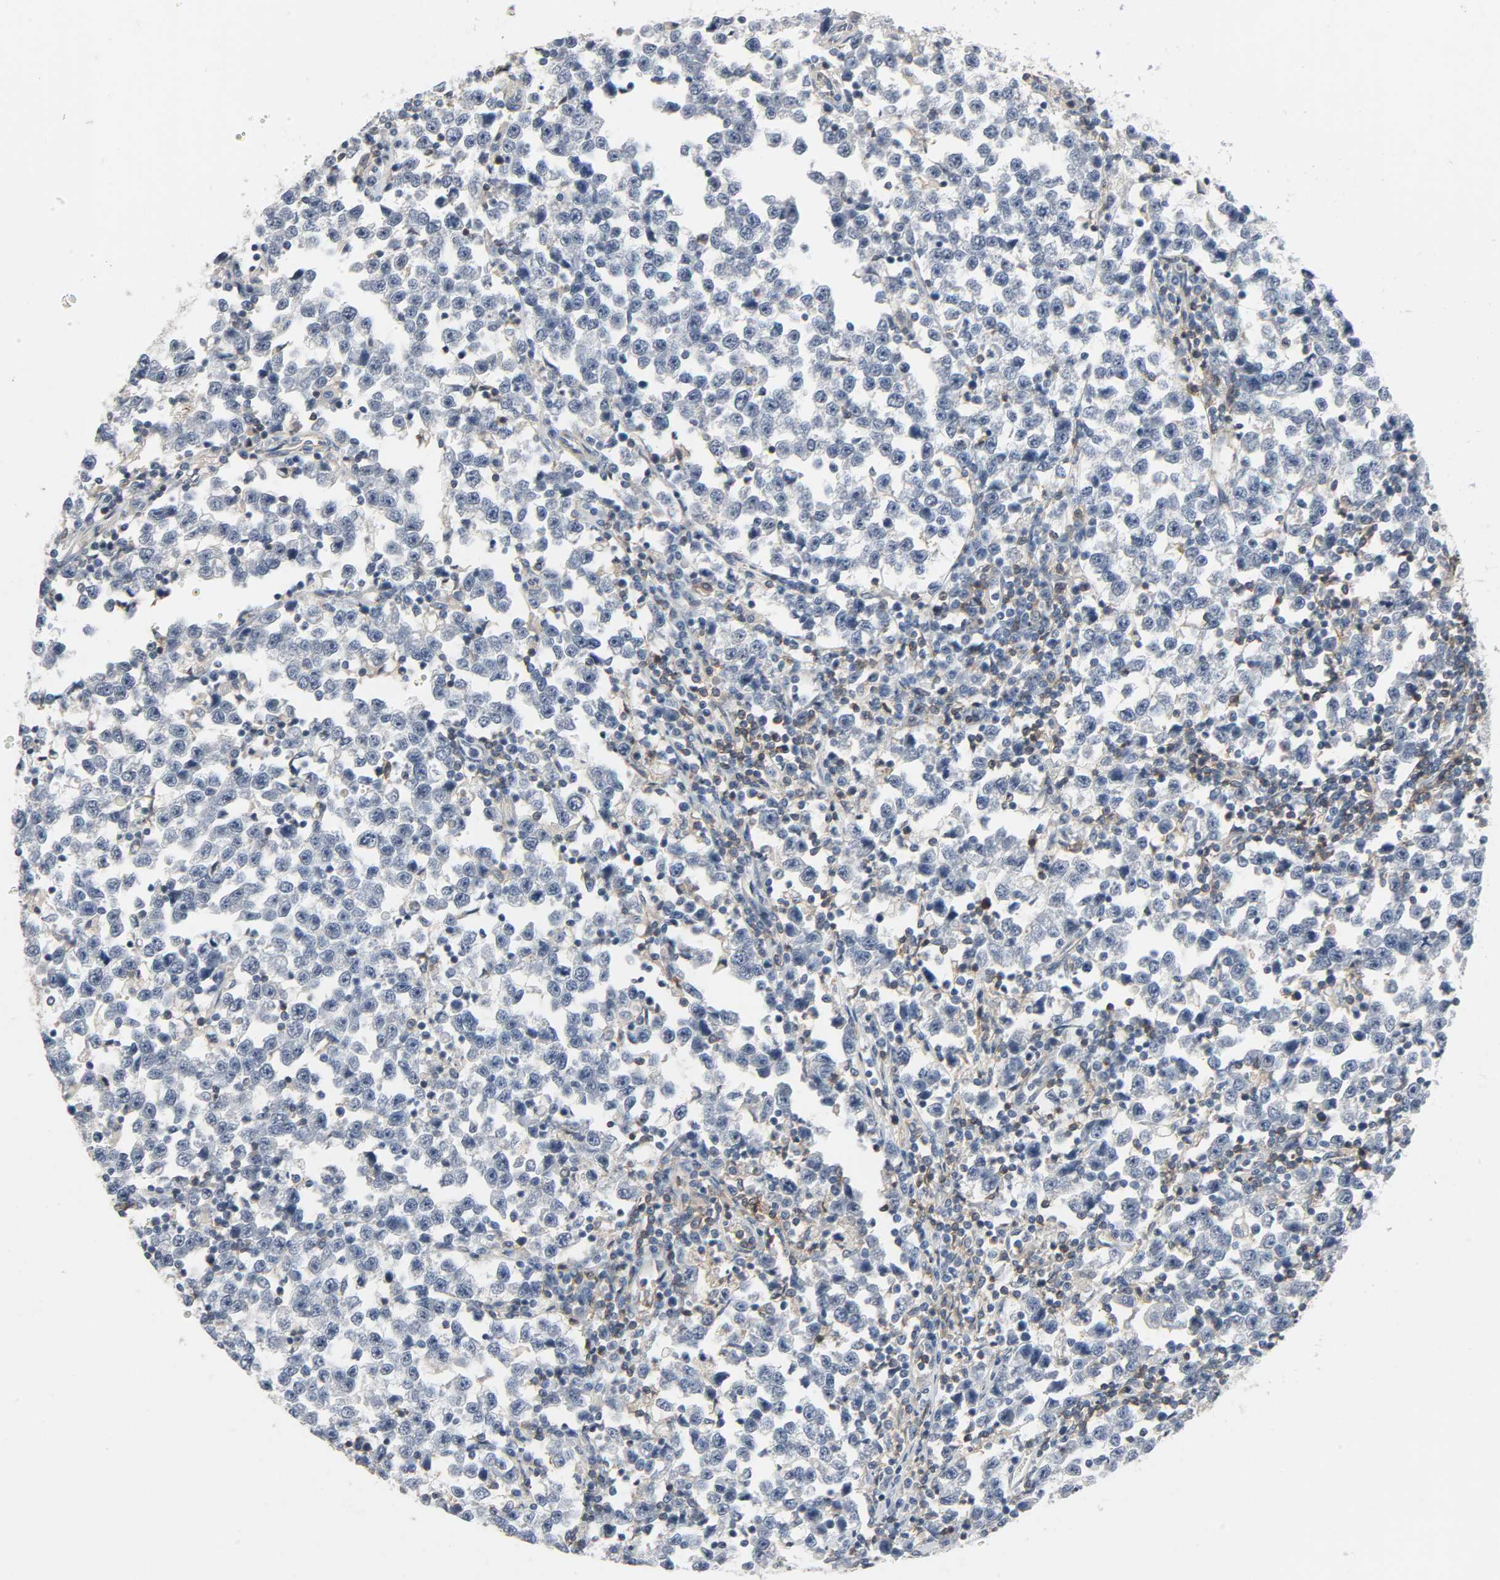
{"staining": {"intensity": "negative", "quantity": "none", "location": "none"}, "tissue": "testis cancer", "cell_type": "Tumor cells", "image_type": "cancer", "snomed": [{"axis": "morphology", "description": "Seminoma, NOS"}, {"axis": "topography", "description": "Testis"}], "caption": "Tumor cells are negative for brown protein staining in testis cancer (seminoma). Brightfield microscopy of immunohistochemistry stained with DAB (3,3'-diaminobenzidine) (brown) and hematoxylin (blue), captured at high magnification.", "gene": "CD4", "patient": {"sex": "male", "age": 43}}